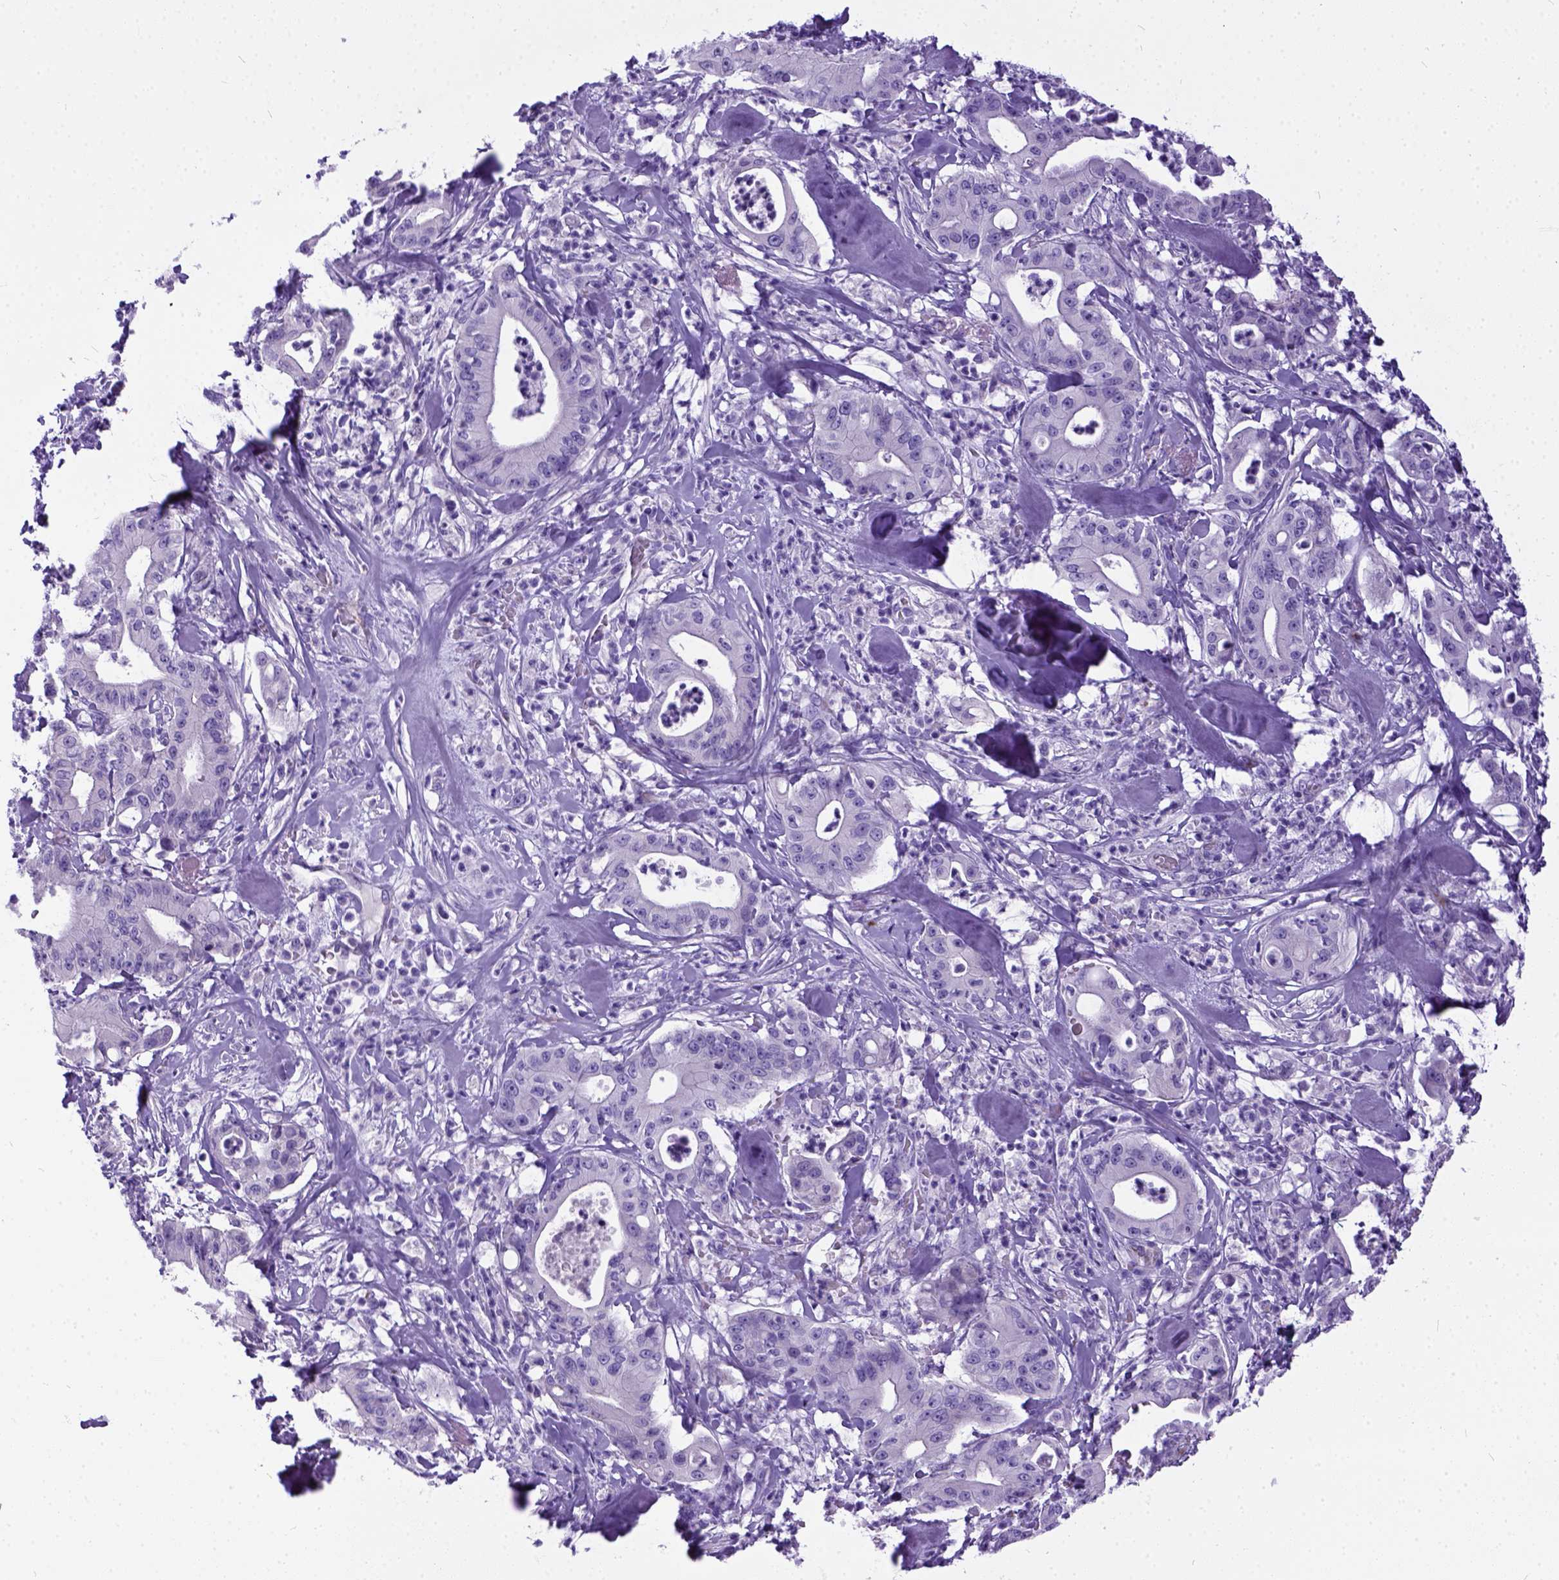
{"staining": {"intensity": "negative", "quantity": "none", "location": "none"}, "tissue": "pancreatic cancer", "cell_type": "Tumor cells", "image_type": "cancer", "snomed": [{"axis": "morphology", "description": "Adenocarcinoma, NOS"}, {"axis": "topography", "description": "Pancreas"}], "caption": "DAB immunohistochemical staining of human pancreatic cancer (adenocarcinoma) shows no significant expression in tumor cells.", "gene": "IGF2", "patient": {"sex": "male", "age": 71}}